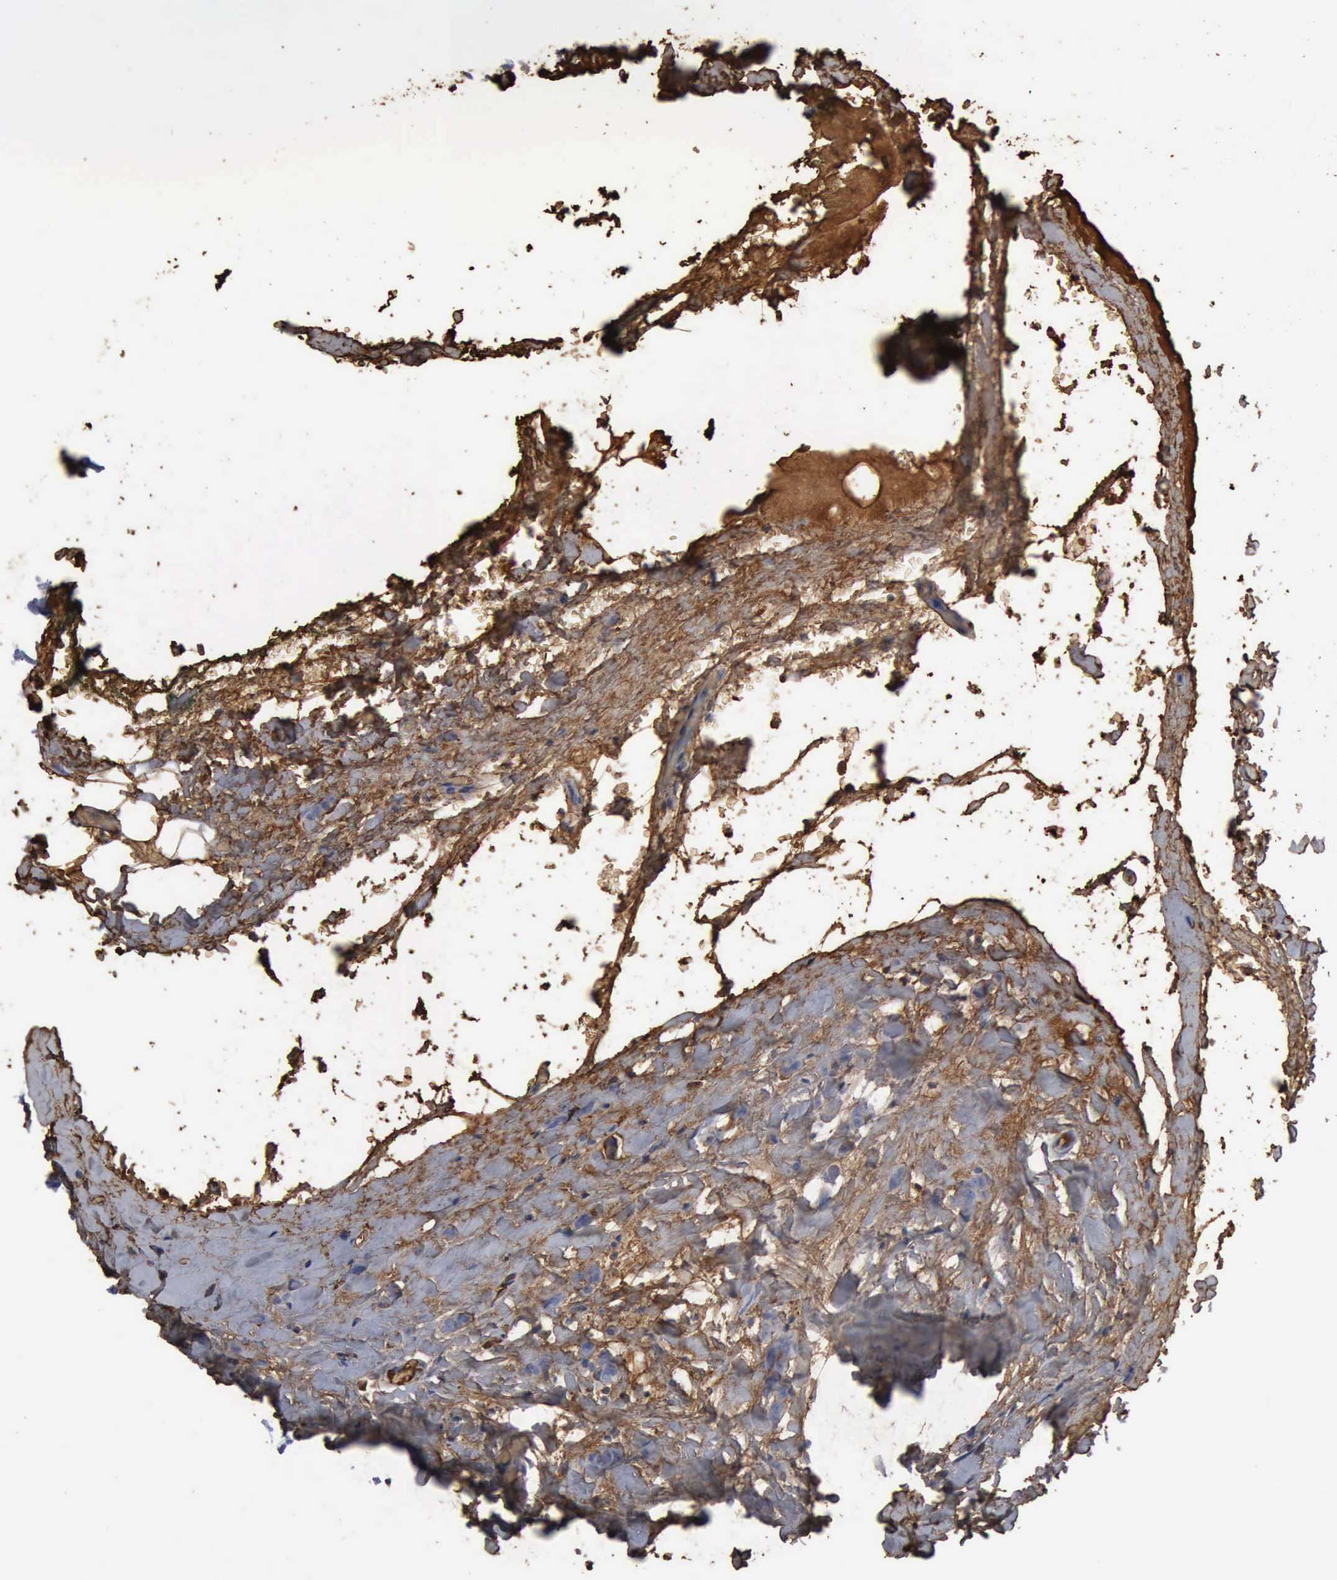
{"staining": {"intensity": "weak", "quantity": "25%-75%", "location": "cytoplasmic/membranous"}, "tissue": "breast cancer", "cell_type": "Tumor cells", "image_type": "cancer", "snomed": [{"axis": "morphology", "description": "Lobular carcinoma"}, {"axis": "topography", "description": "Breast"}], "caption": "Immunohistochemical staining of human breast cancer (lobular carcinoma) displays low levels of weak cytoplasmic/membranous protein positivity in about 25%-75% of tumor cells. (DAB = brown stain, brightfield microscopy at high magnification).", "gene": "TGFB1", "patient": {"sex": "female", "age": 60}}